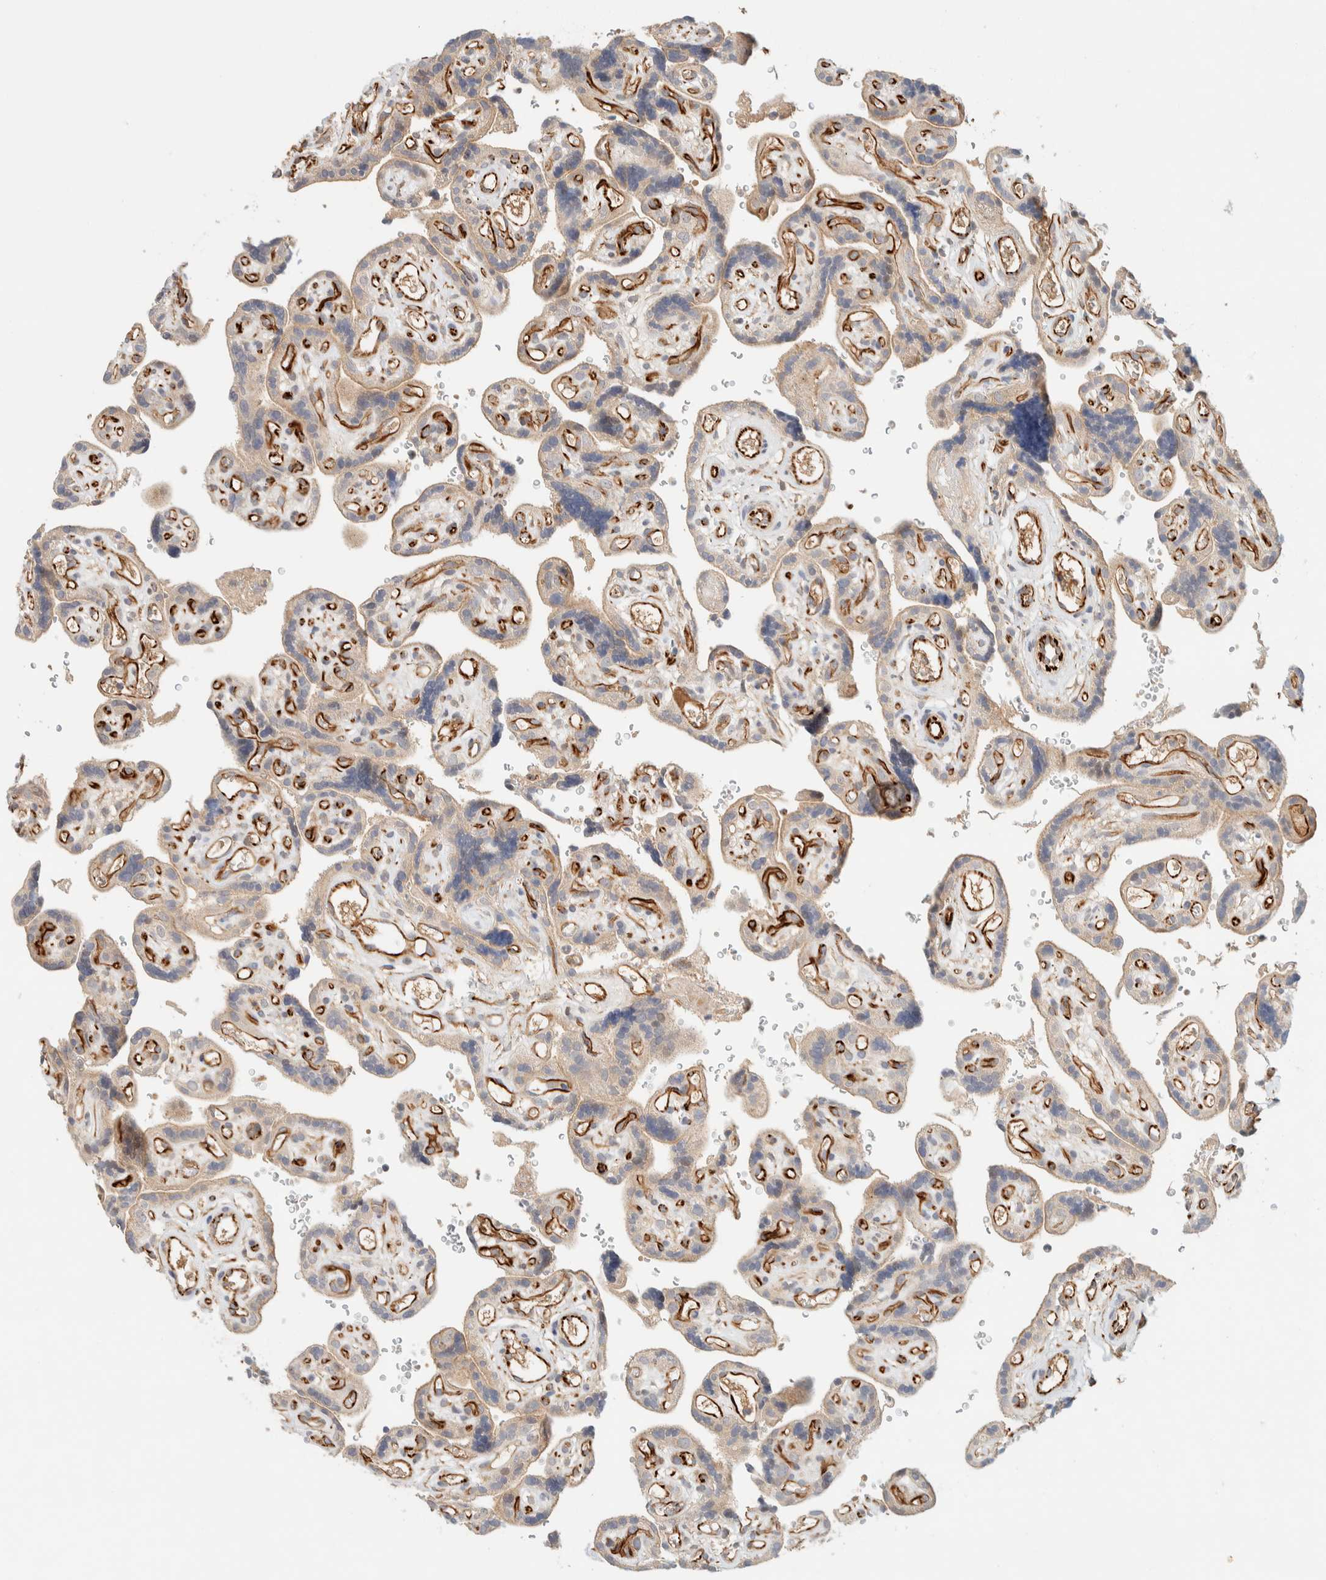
{"staining": {"intensity": "strong", "quantity": ">75%", "location": "cytoplasmic/membranous"}, "tissue": "placenta", "cell_type": "Decidual cells", "image_type": "normal", "snomed": [{"axis": "morphology", "description": "Normal tissue, NOS"}, {"axis": "topography", "description": "Placenta"}], "caption": "The photomicrograph shows immunohistochemical staining of unremarkable placenta. There is strong cytoplasmic/membranous expression is present in approximately >75% of decidual cells.", "gene": "FAT1", "patient": {"sex": "female", "age": 30}}